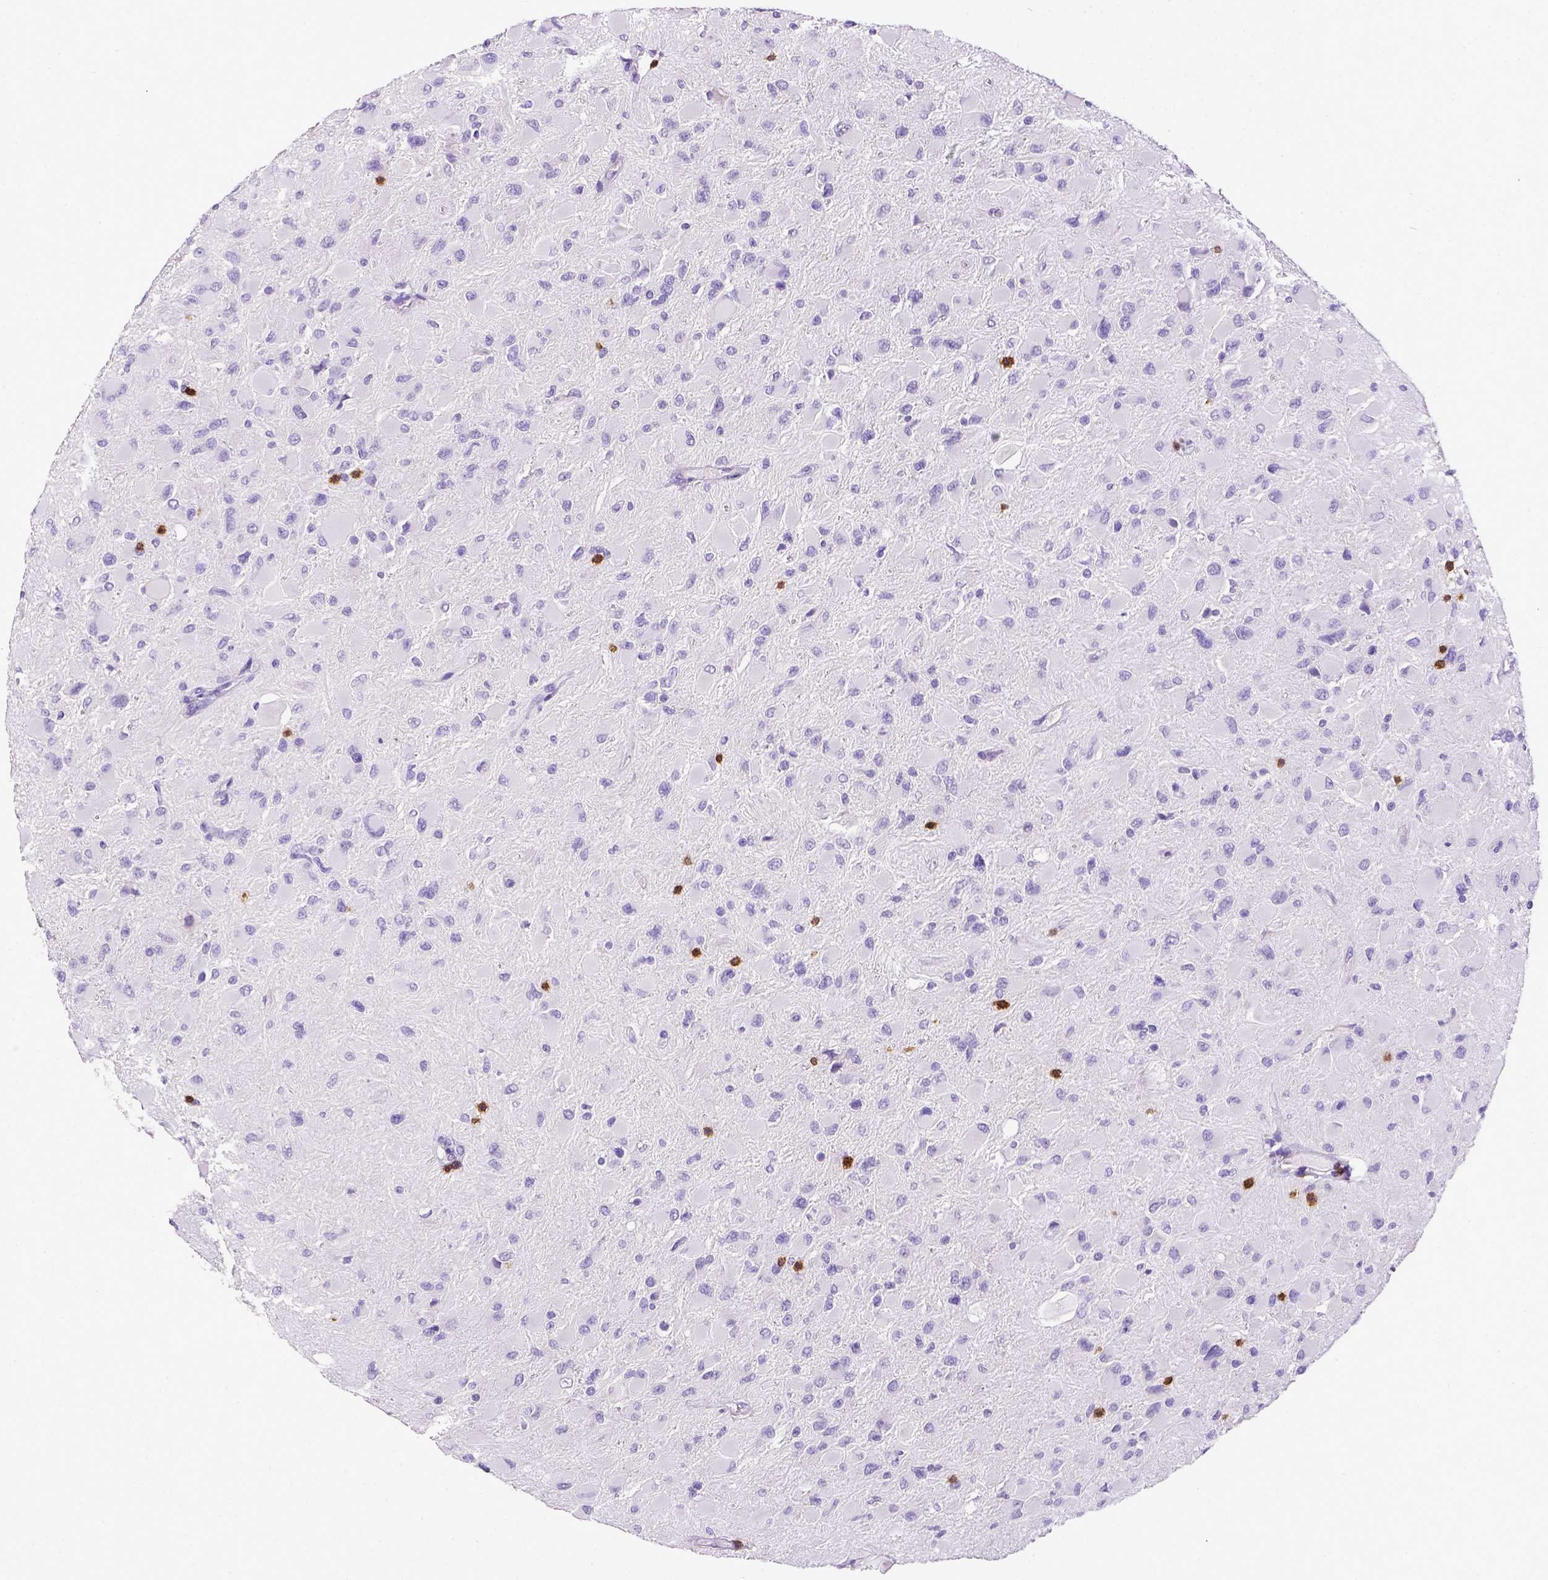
{"staining": {"intensity": "negative", "quantity": "none", "location": "none"}, "tissue": "glioma", "cell_type": "Tumor cells", "image_type": "cancer", "snomed": [{"axis": "morphology", "description": "Glioma, malignant, High grade"}, {"axis": "topography", "description": "Cerebral cortex"}], "caption": "Human glioma stained for a protein using immunohistochemistry (IHC) reveals no staining in tumor cells.", "gene": "CD3E", "patient": {"sex": "female", "age": 36}}